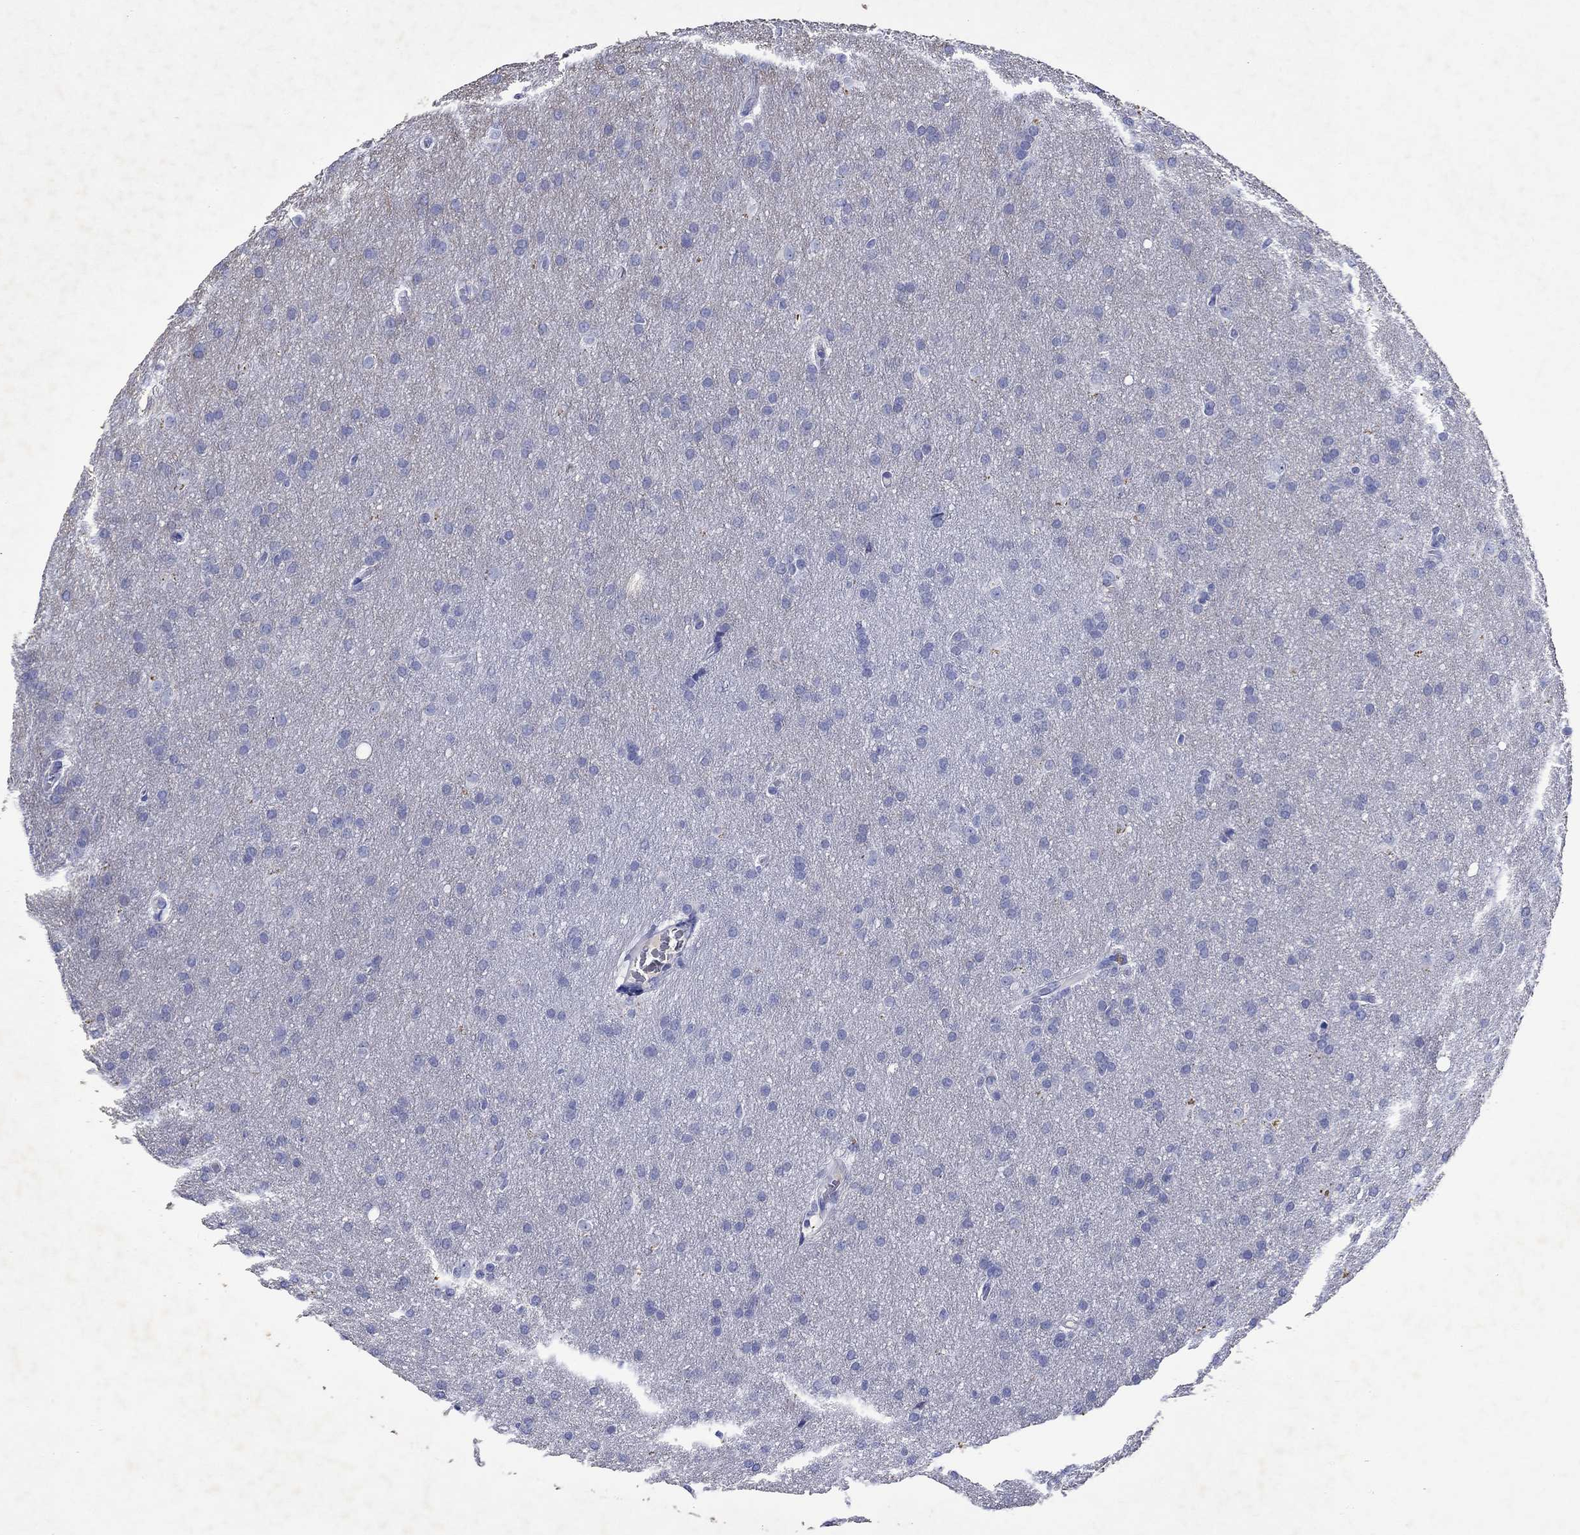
{"staining": {"intensity": "negative", "quantity": "none", "location": "none"}, "tissue": "glioma", "cell_type": "Tumor cells", "image_type": "cancer", "snomed": [{"axis": "morphology", "description": "Glioma, malignant, Low grade"}, {"axis": "topography", "description": "Brain"}], "caption": "Glioma stained for a protein using immunohistochemistry demonstrates no positivity tumor cells.", "gene": "EPX", "patient": {"sex": "female", "age": 32}}